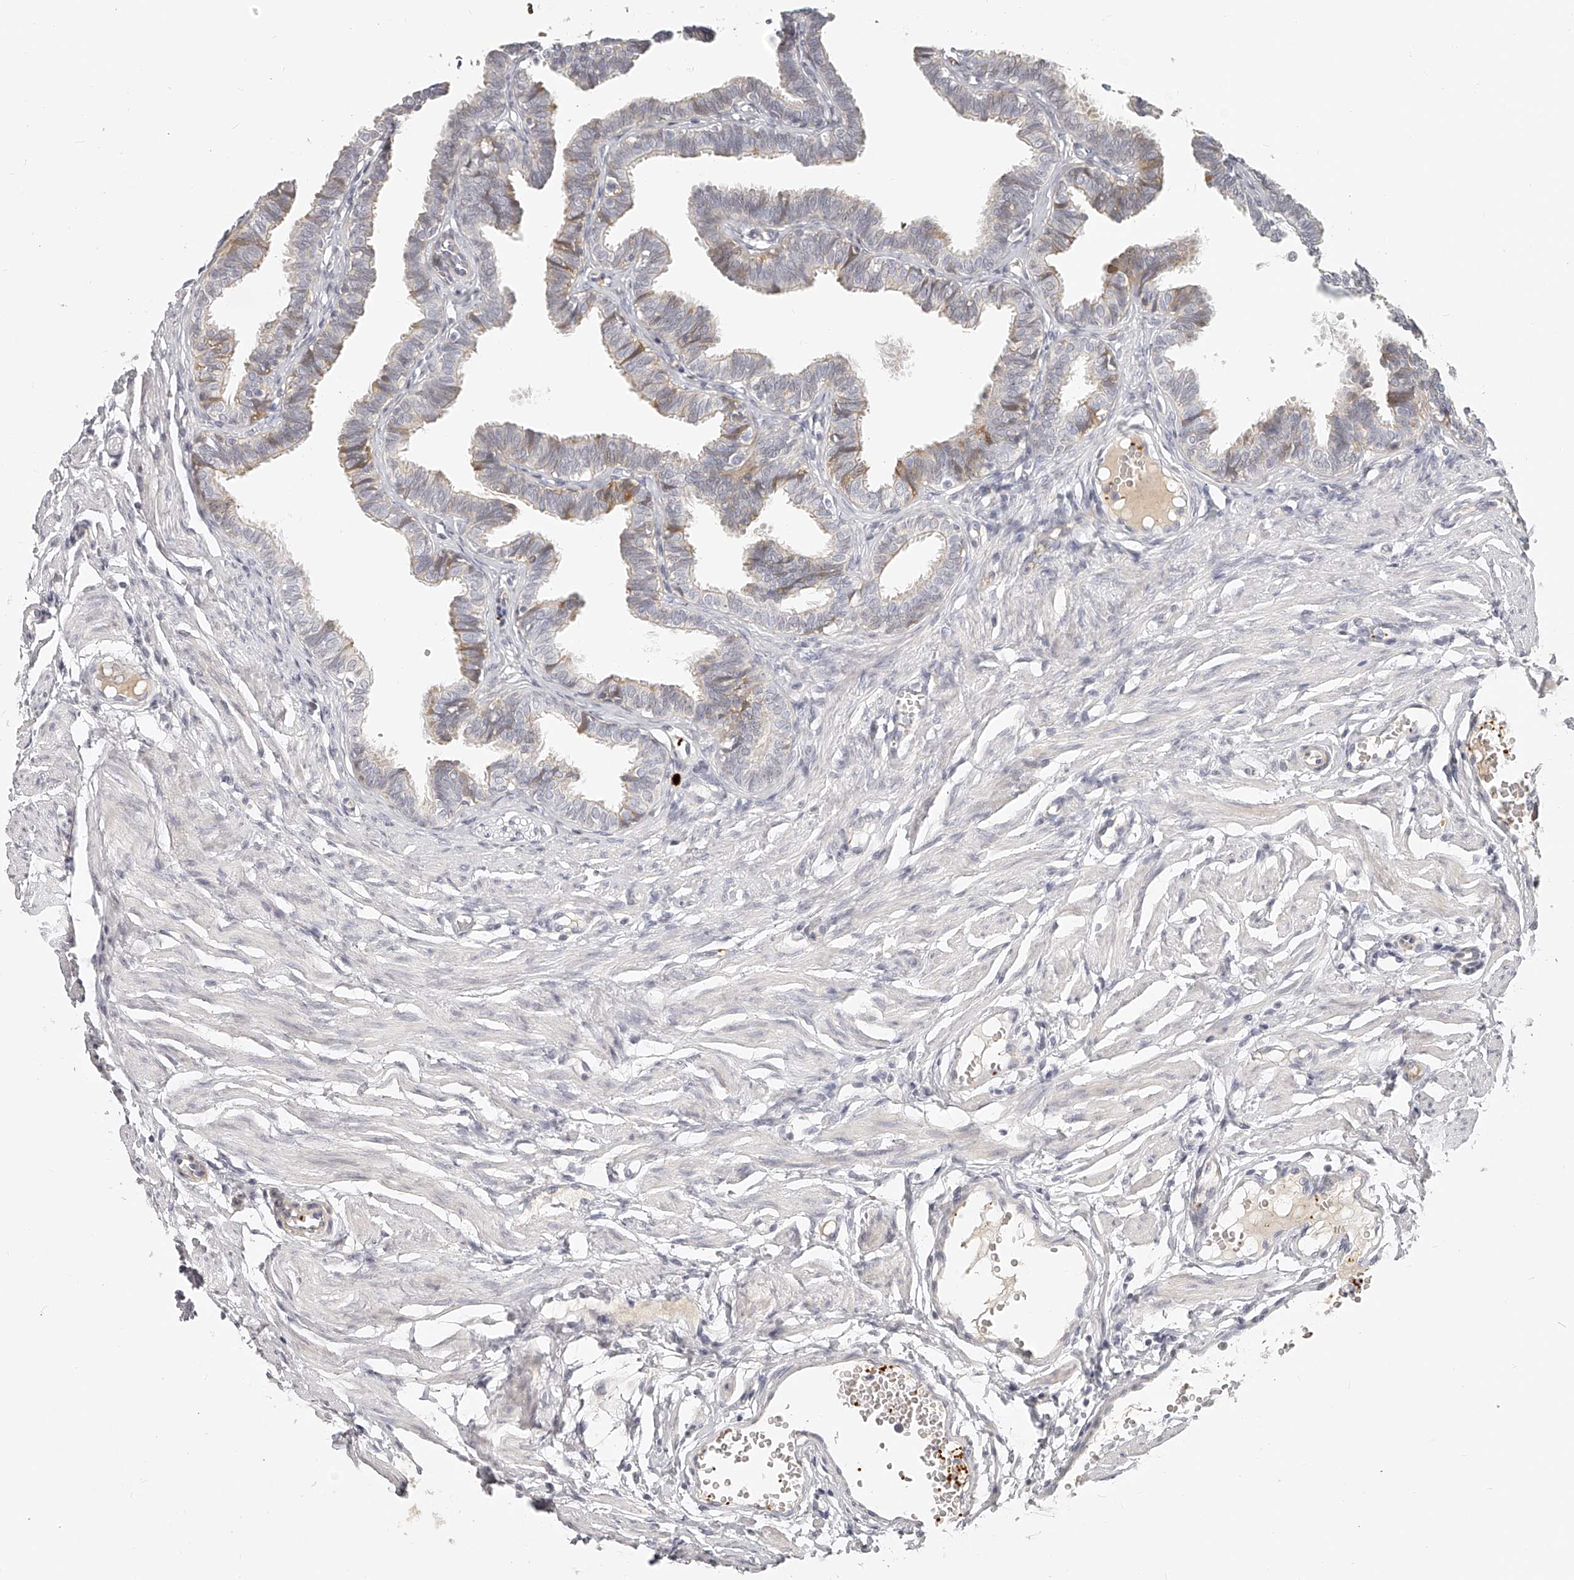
{"staining": {"intensity": "weak", "quantity": "<25%", "location": "cytoplasmic/membranous"}, "tissue": "fallopian tube", "cell_type": "Glandular cells", "image_type": "normal", "snomed": [{"axis": "morphology", "description": "Normal tissue, NOS"}, {"axis": "topography", "description": "Fallopian tube"}, {"axis": "topography", "description": "Ovary"}], "caption": "Immunohistochemical staining of normal human fallopian tube demonstrates no significant expression in glandular cells.", "gene": "ITGB3", "patient": {"sex": "female", "age": 23}}